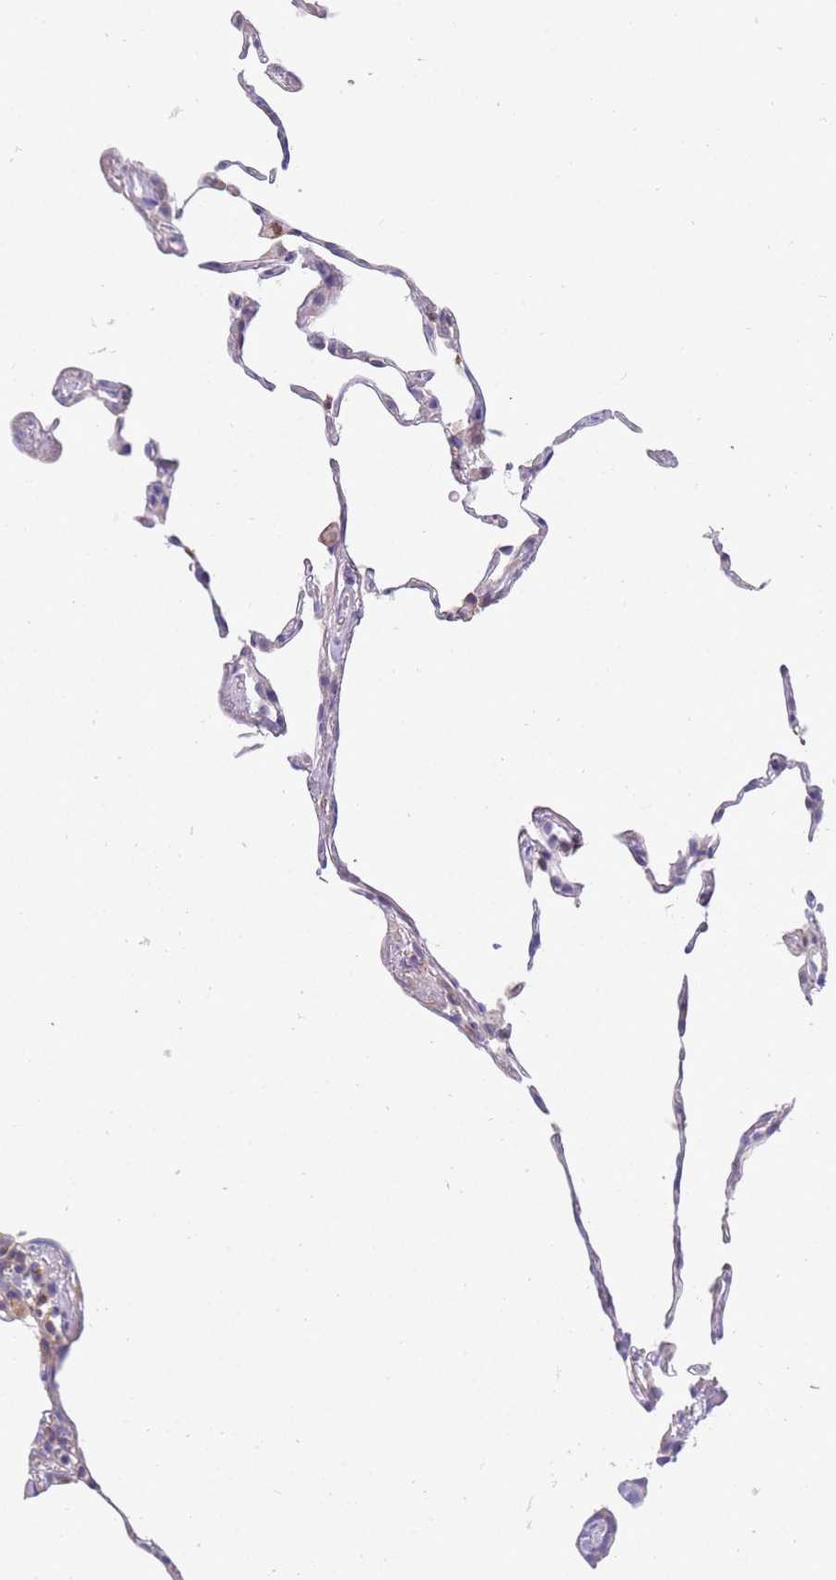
{"staining": {"intensity": "negative", "quantity": "none", "location": "none"}, "tissue": "lung", "cell_type": "Alveolar cells", "image_type": "normal", "snomed": [{"axis": "morphology", "description": "Normal tissue, NOS"}, {"axis": "topography", "description": "Lung"}], "caption": "The histopathology image demonstrates no staining of alveolar cells in benign lung.", "gene": "STK25", "patient": {"sex": "female", "age": 57}}